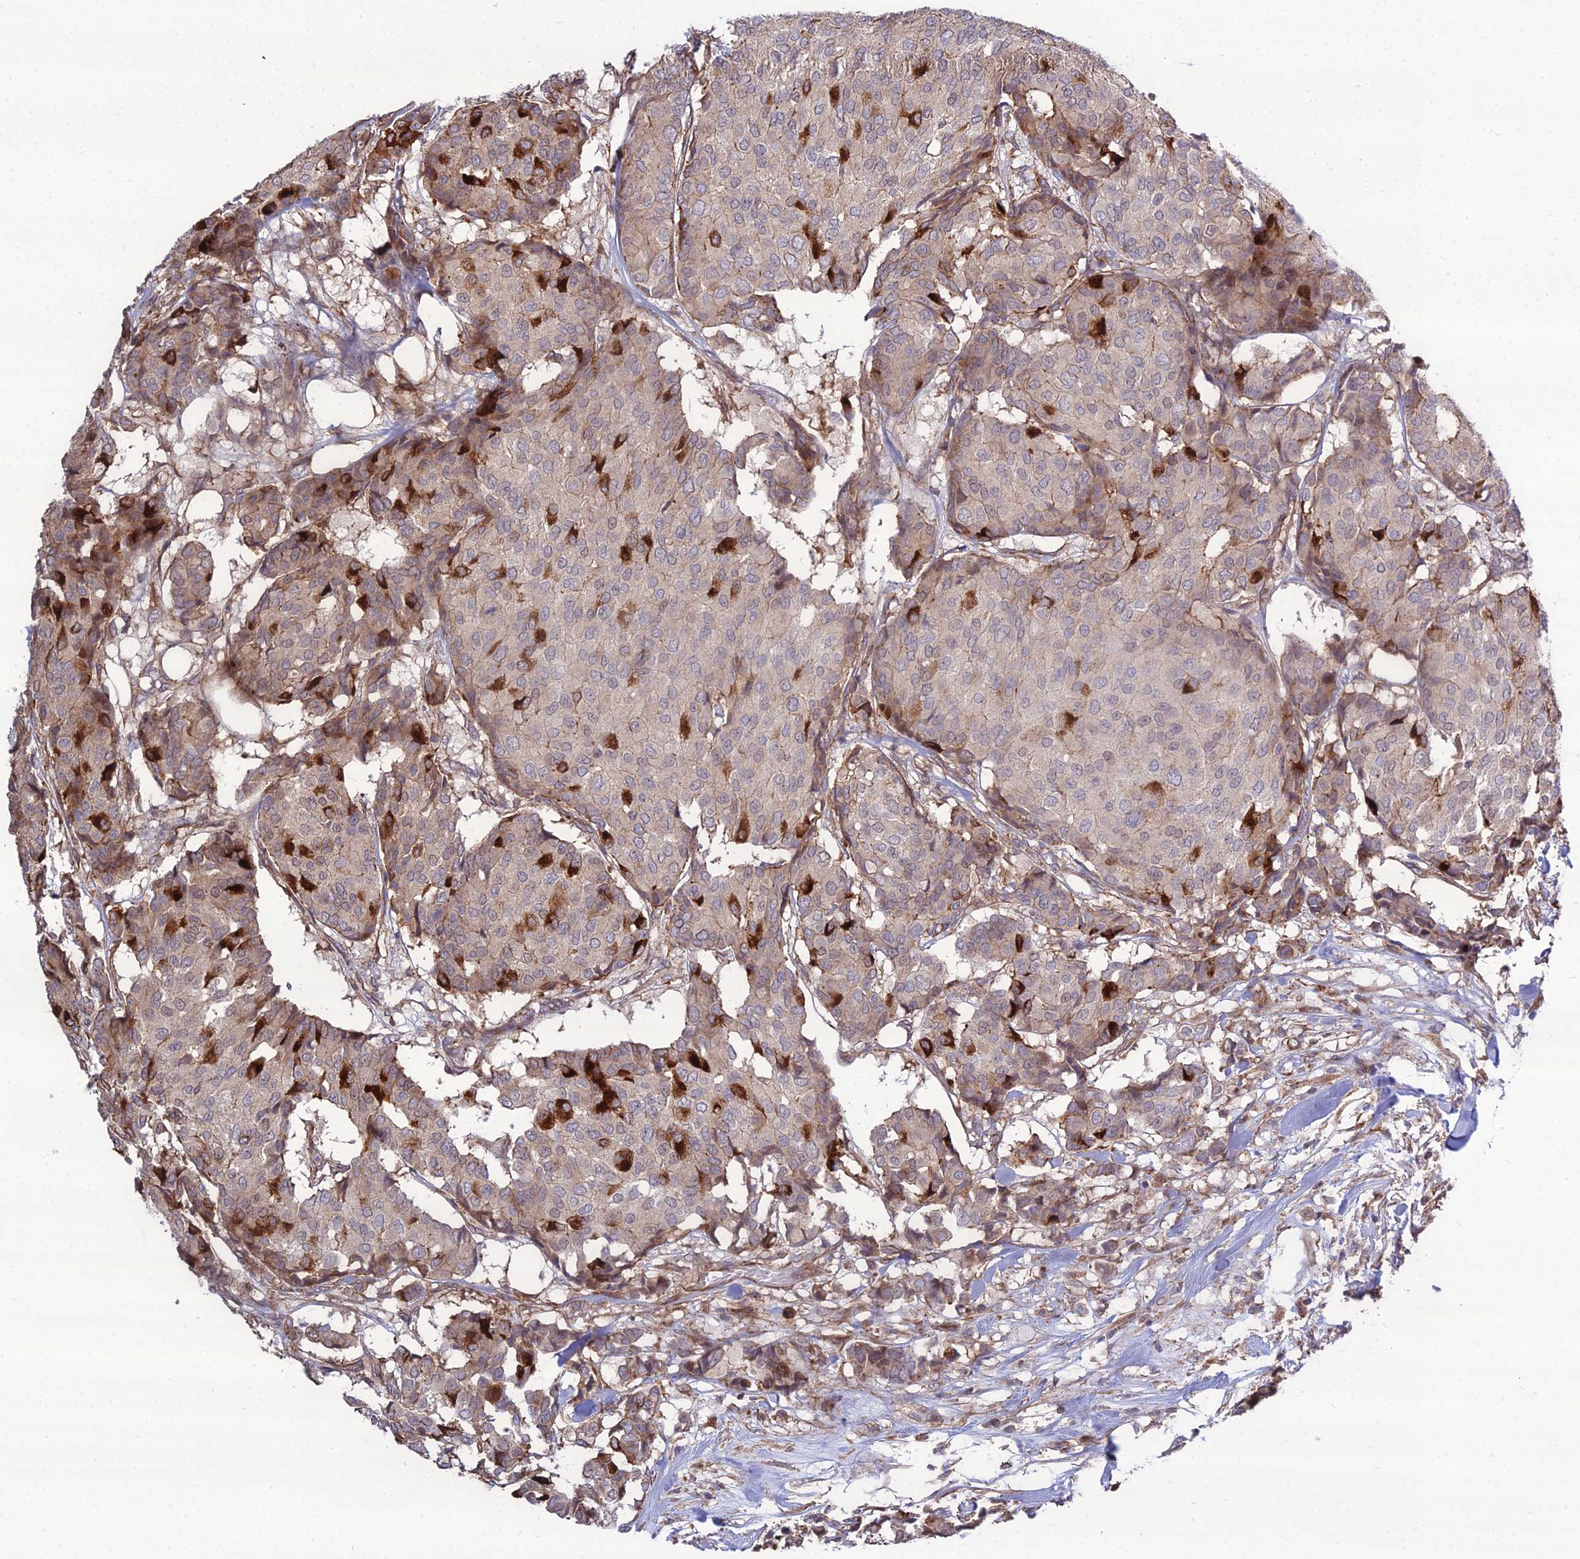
{"staining": {"intensity": "strong", "quantity": "<25%", "location": "cytoplasmic/membranous"}, "tissue": "breast cancer", "cell_type": "Tumor cells", "image_type": "cancer", "snomed": [{"axis": "morphology", "description": "Duct carcinoma"}, {"axis": "topography", "description": "Breast"}], "caption": "Human breast cancer (intraductal carcinoma) stained with a brown dye reveals strong cytoplasmic/membranous positive expression in approximately <25% of tumor cells.", "gene": "TSPYL2", "patient": {"sex": "female", "age": 75}}